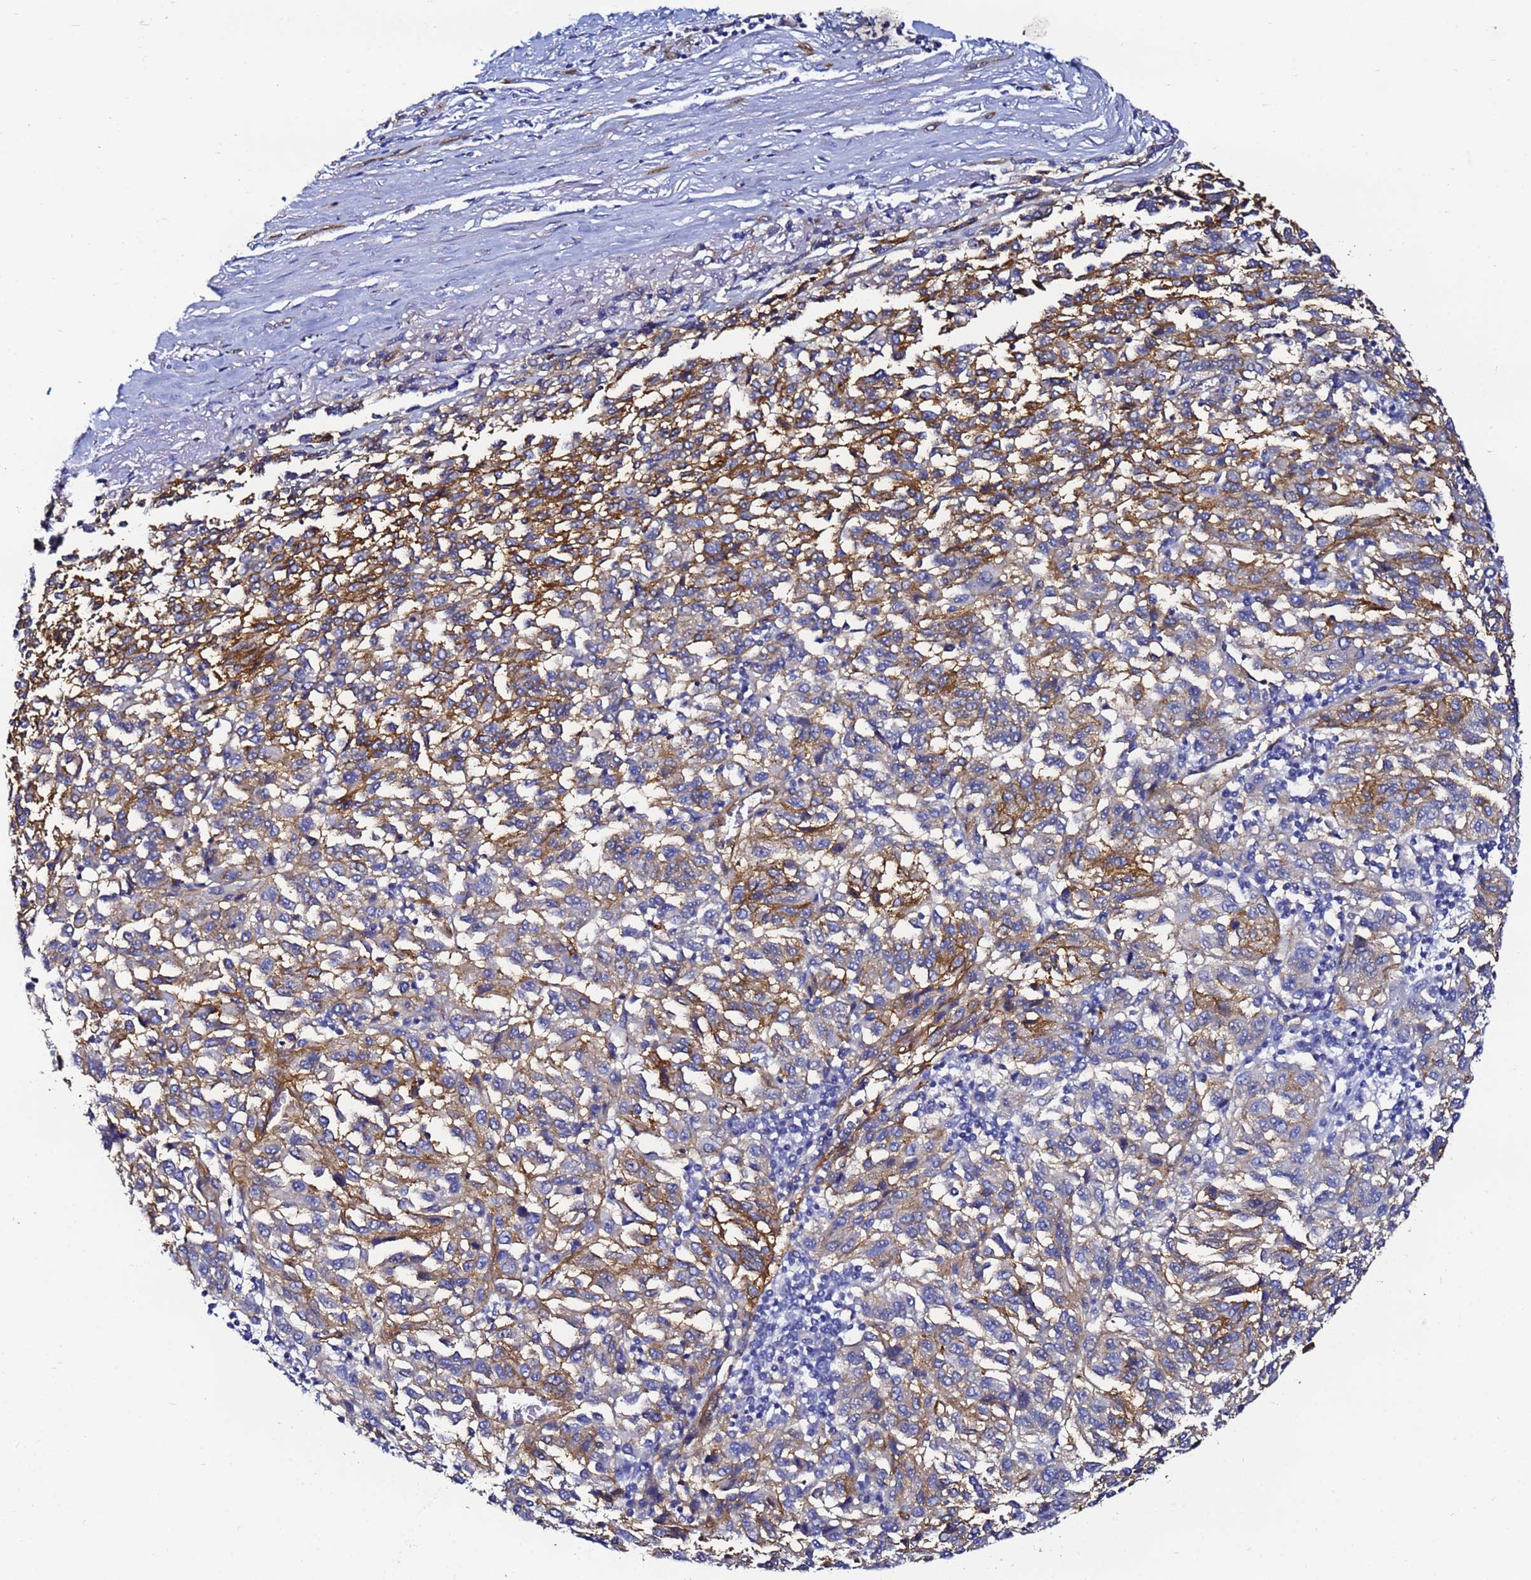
{"staining": {"intensity": "moderate", "quantity": ">75%", "location": "cytoplasmic/membranous"}, "tissue": "melanoma", "cell_type": "Tumor cells", "image_type": "cancer", "snomed": [{"axis": "morphology", "description": "Malignant melanoma, Metastatic site"}, {"axis": "topography", "description": "Lung"}], "caption": "A brown stain shows moderate cytoplasmic/membranous expression of a protein in melanoma tumor cells.", "gene": "DEFB104A", "patient": {"sex": "male", "age": 64}}